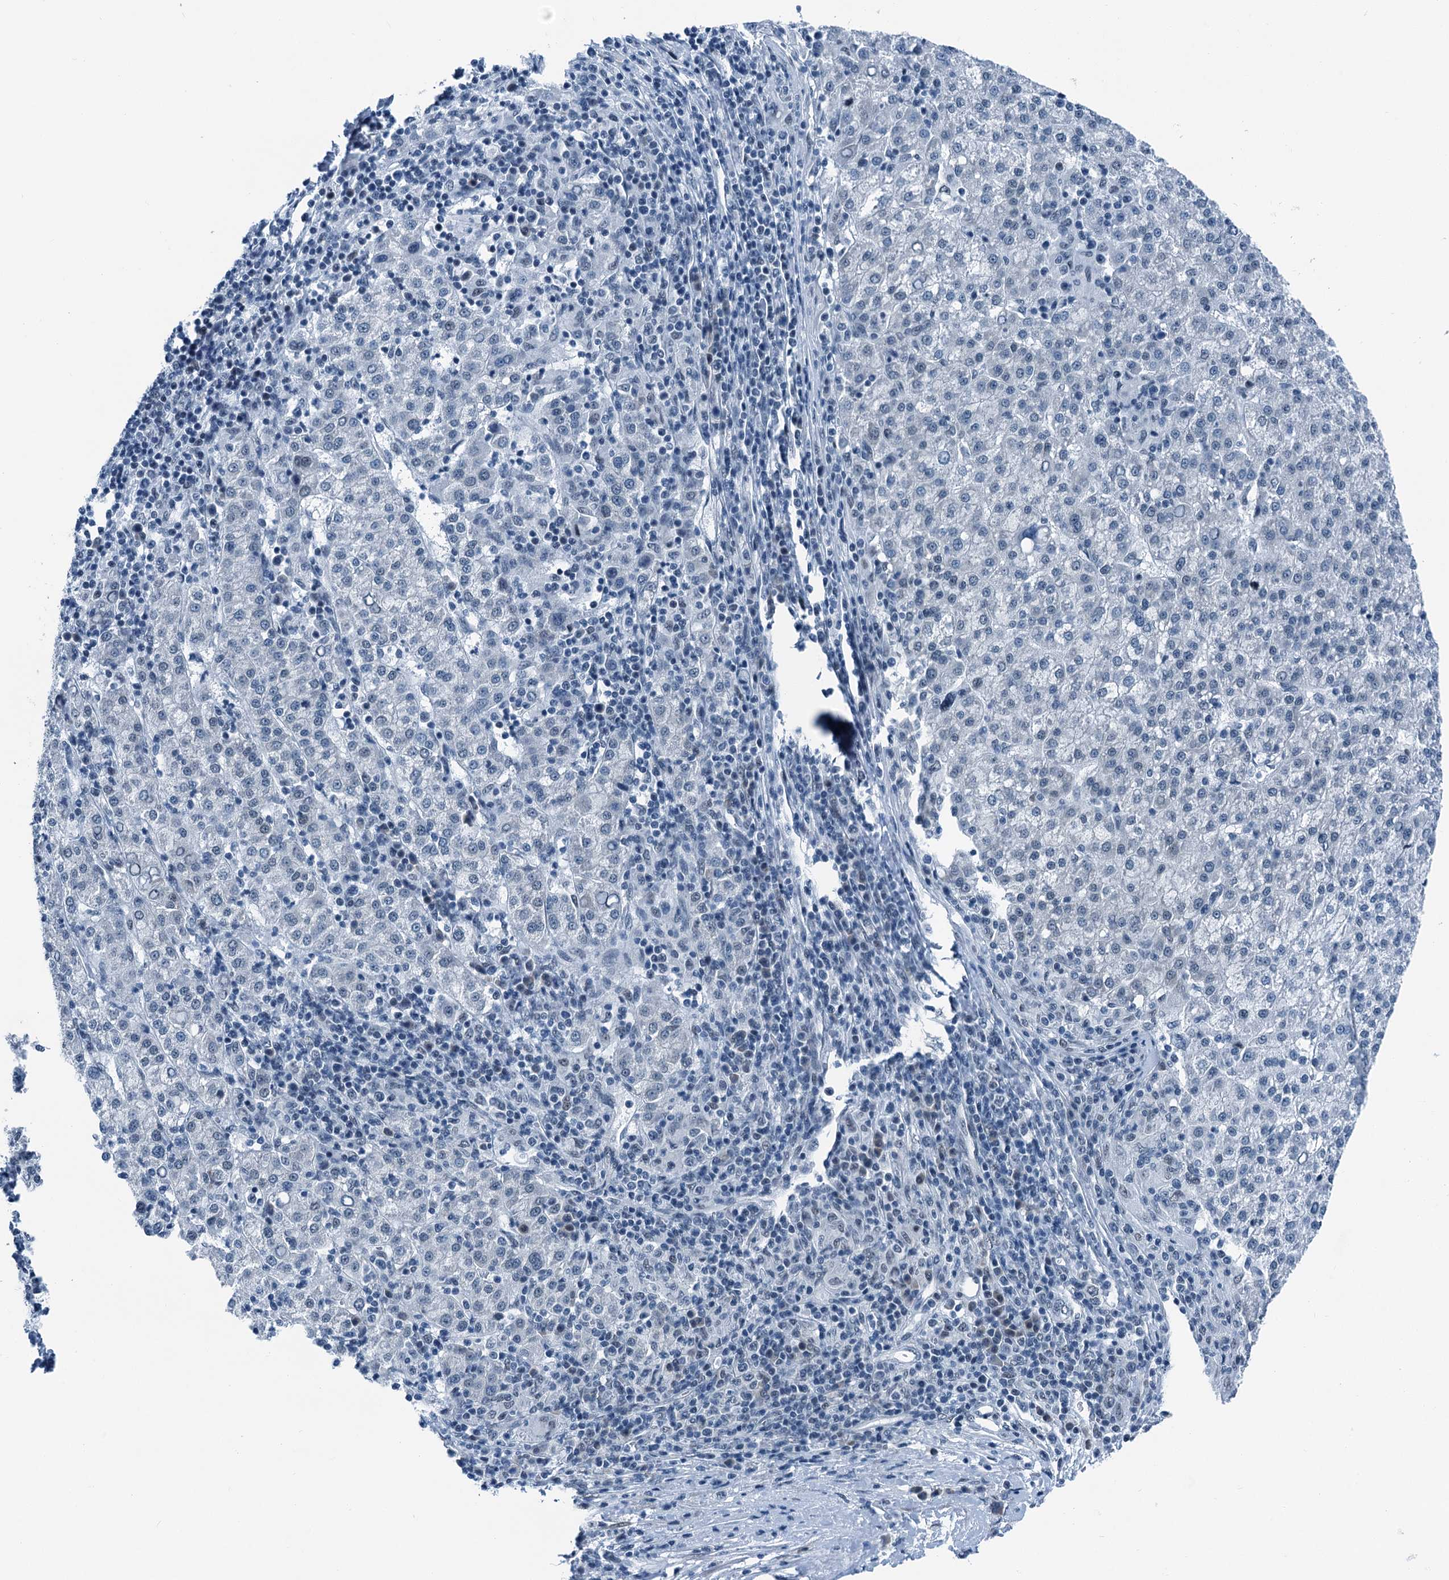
{"staining": {"intensity": "negative", "quantity": "none", "location": "none"}, "tissue": "liver cancer", "cell_type": "Tumor cells", "image_type": "cancer", "snomed": [{"axis": "morphology", "description": "Carcinoma, Hepatocellular, NOS"}, {"axis": "topography", "description": "Liver"}], "caption": "Immunohistochemistry (IHC) histopathology image of neoplastic tissue: liver cancer (hepatocellular carcinoma) stained with DAB reveals no significant protein expression in tumor cells.", "gene": "TRPT1", "patient": {"sex": "female", "age": 58}}